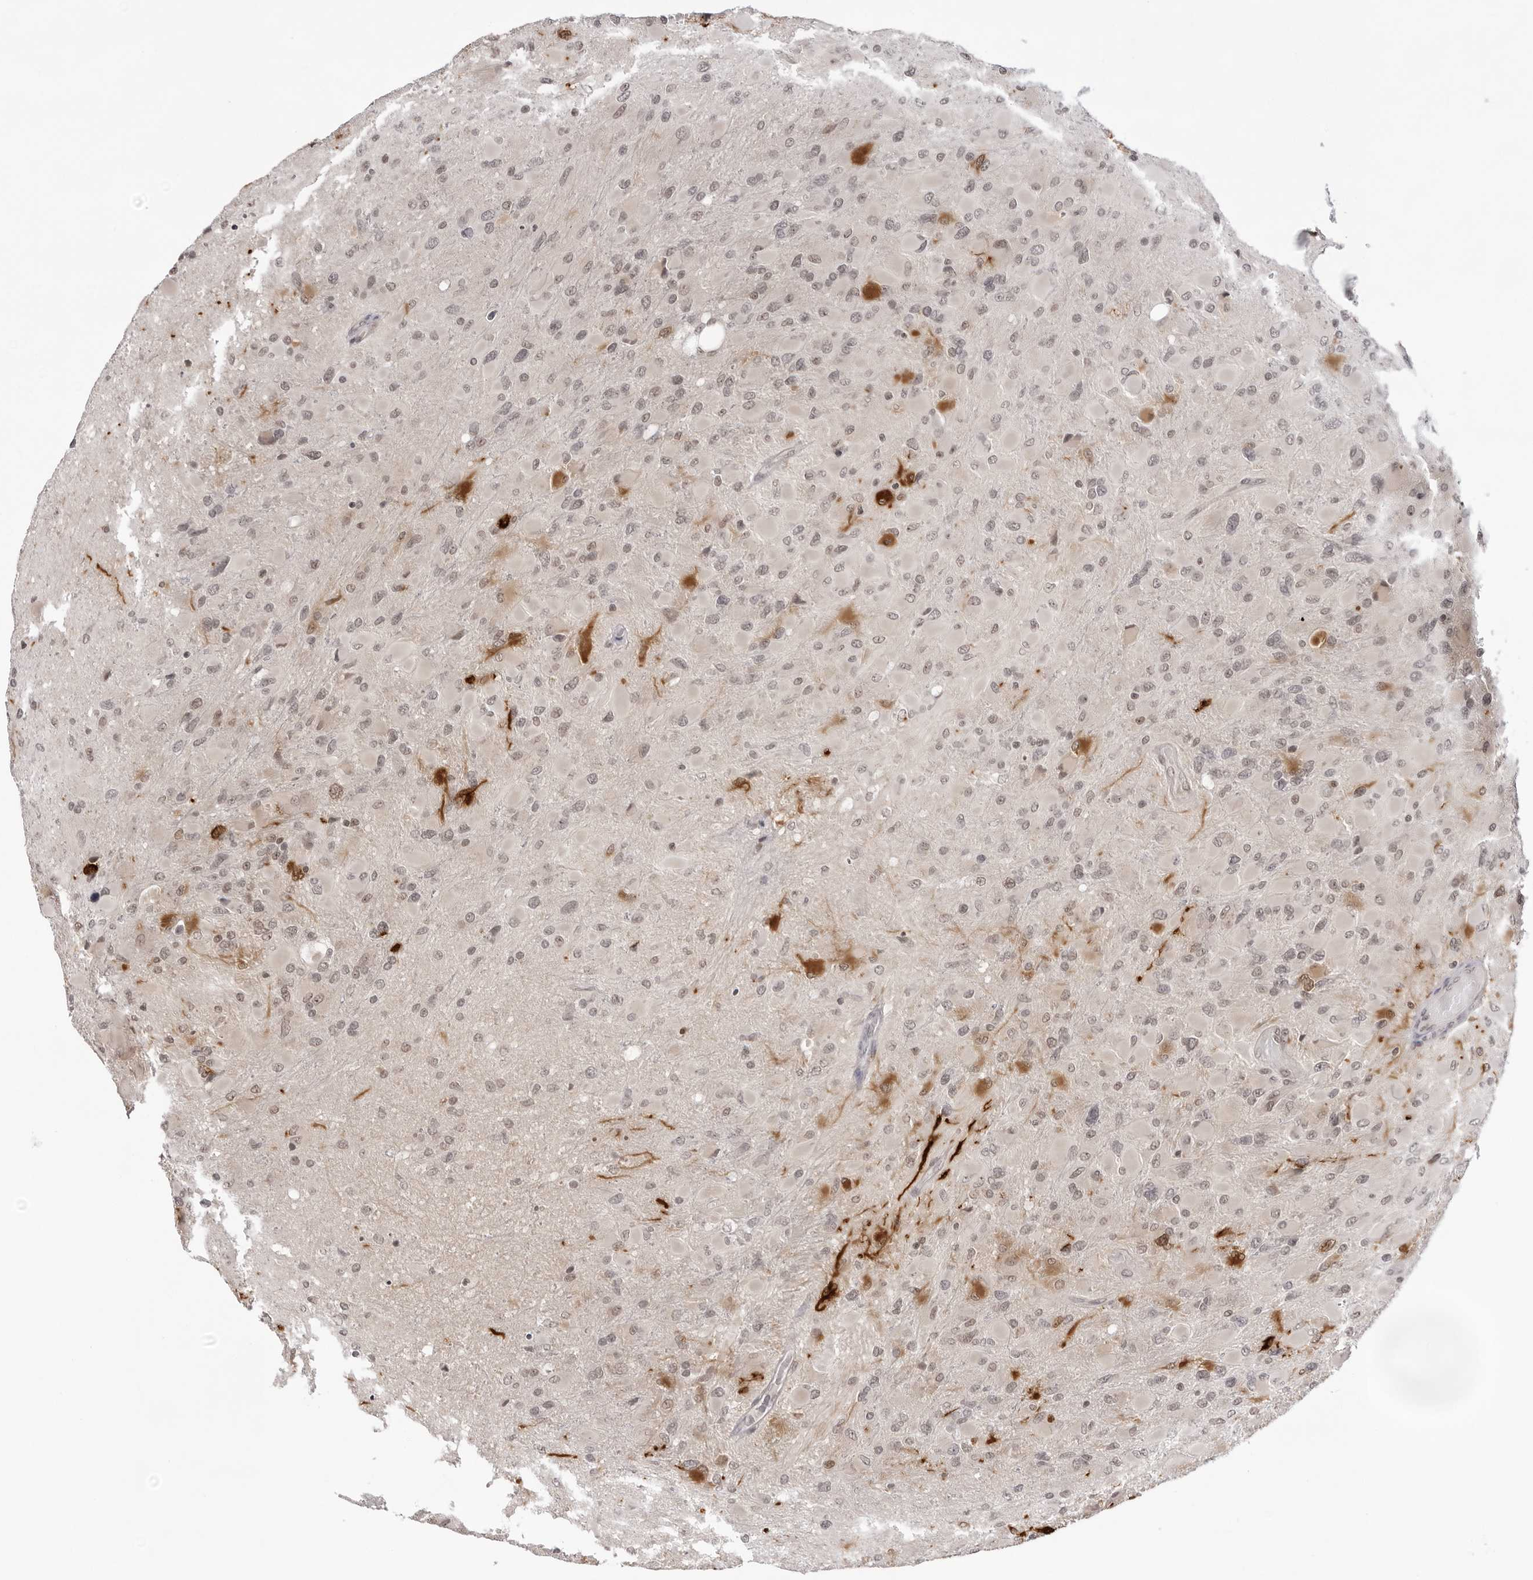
{"staining": {"intensity": "weak", "quantity": "<25%", "location": "nuclear"}, "tissue": "glioma", "cell_type": "Tumor cells", "image_type": "cancer", "snomed": [{"axis": "morphology", "description": "Glioma, malignant, High grade"}, {"axis": "topography", "description": "Cerebral cortex"}], "caption": "IHC of glioma exhibits no expression in tumor cells.", "gene": "EXOSC10", "patient": {"sex": "female", "age": 36}}